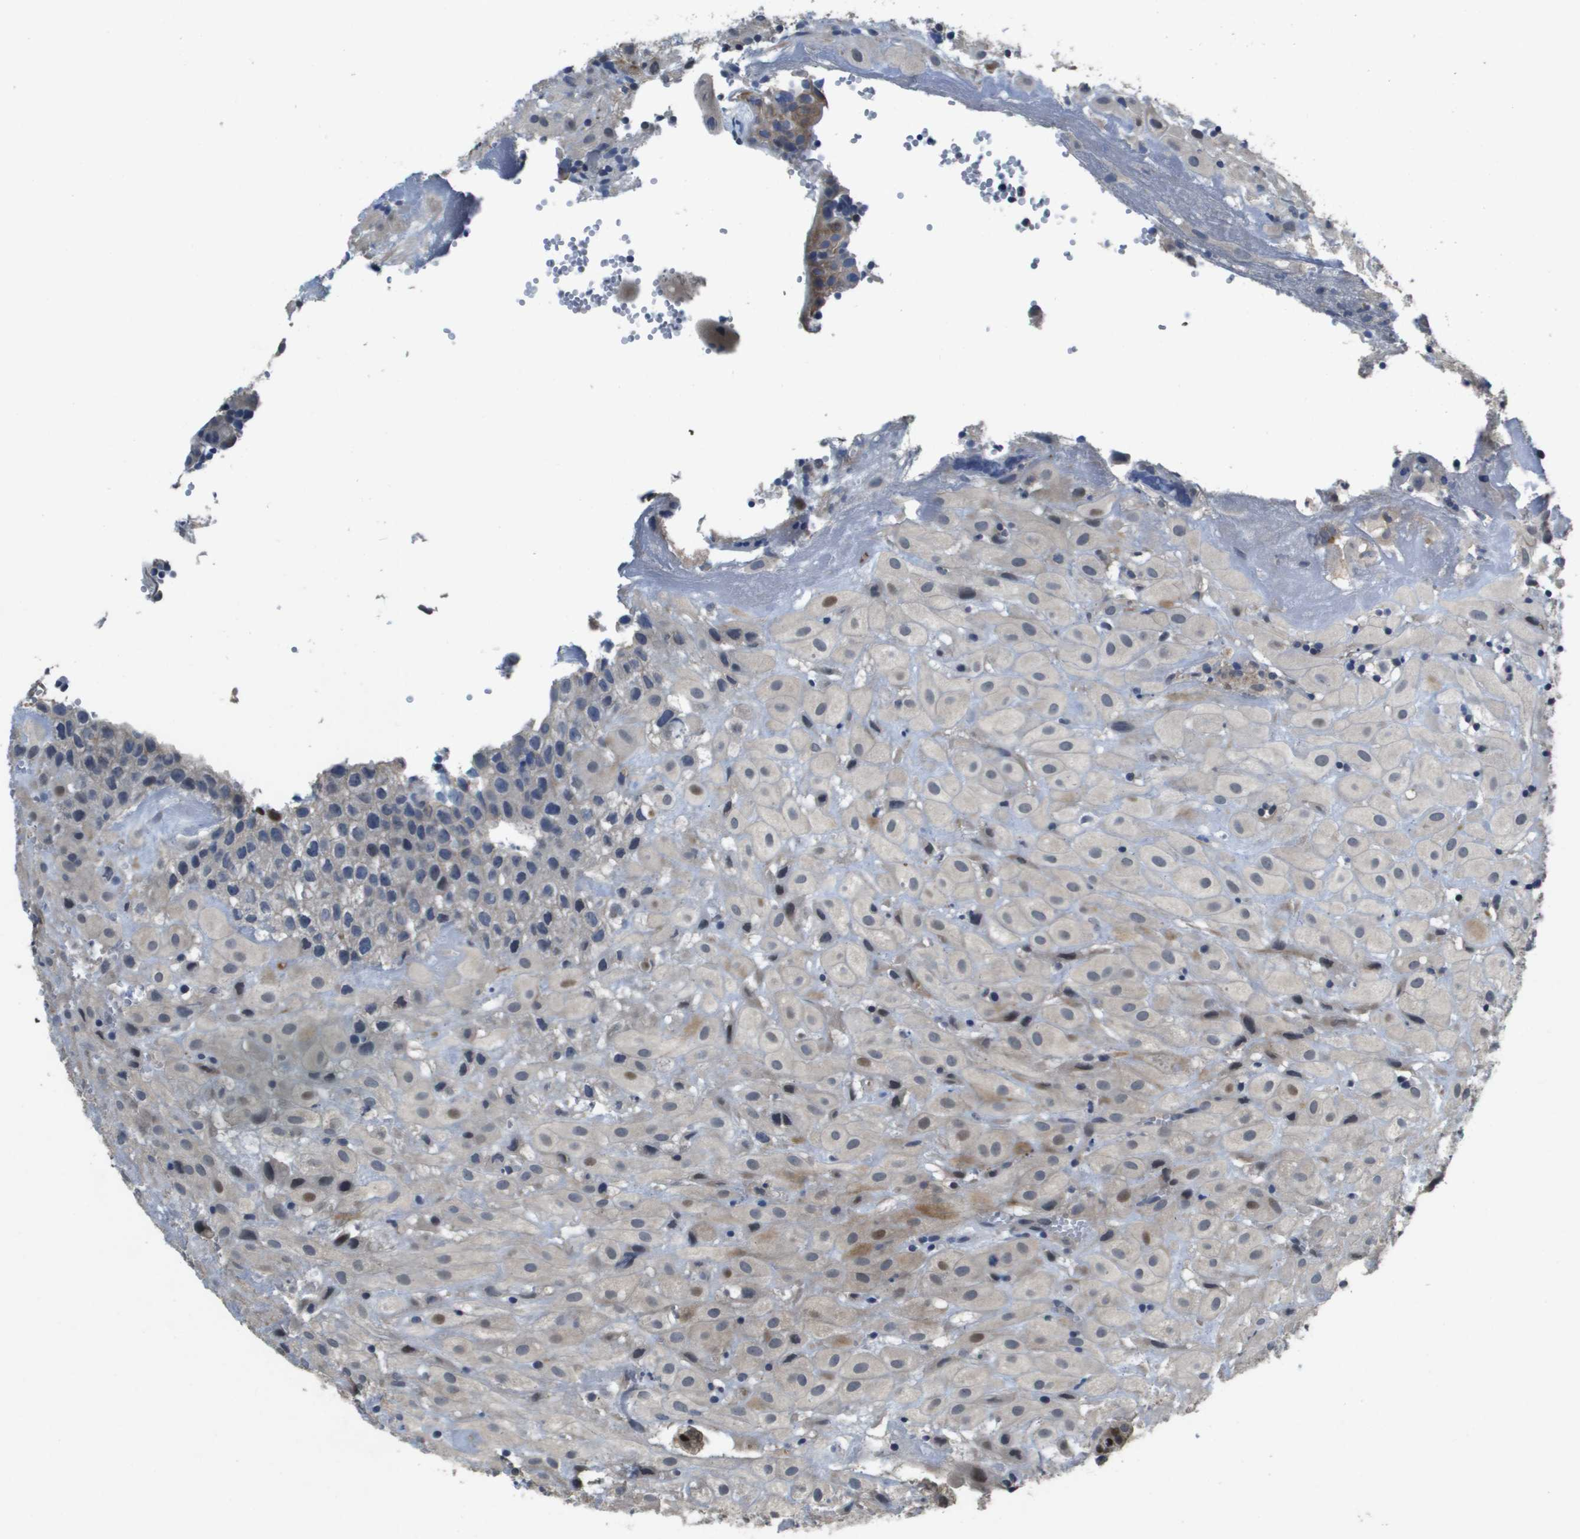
{"staining": {"intensity": "strong", "quantity": "<25%", "location": "nuclear"}, "tissue": "placenta", "cell_type": "Decidual cells", "image_type": "normal", "snomed": [{"axis": "morphology", "description": "Normal tissue, NOS"}, {"axis": "topography", "description": "Placenta"}], "caption": "A histopathology image showing strong nuclear positivity in approximately <25% of decidual cells in unremarkable placenta, as visualized by brown immunohistochemical staining.", "gene": "SCN4B", "patient": {"sex": "female", "age": 18}}